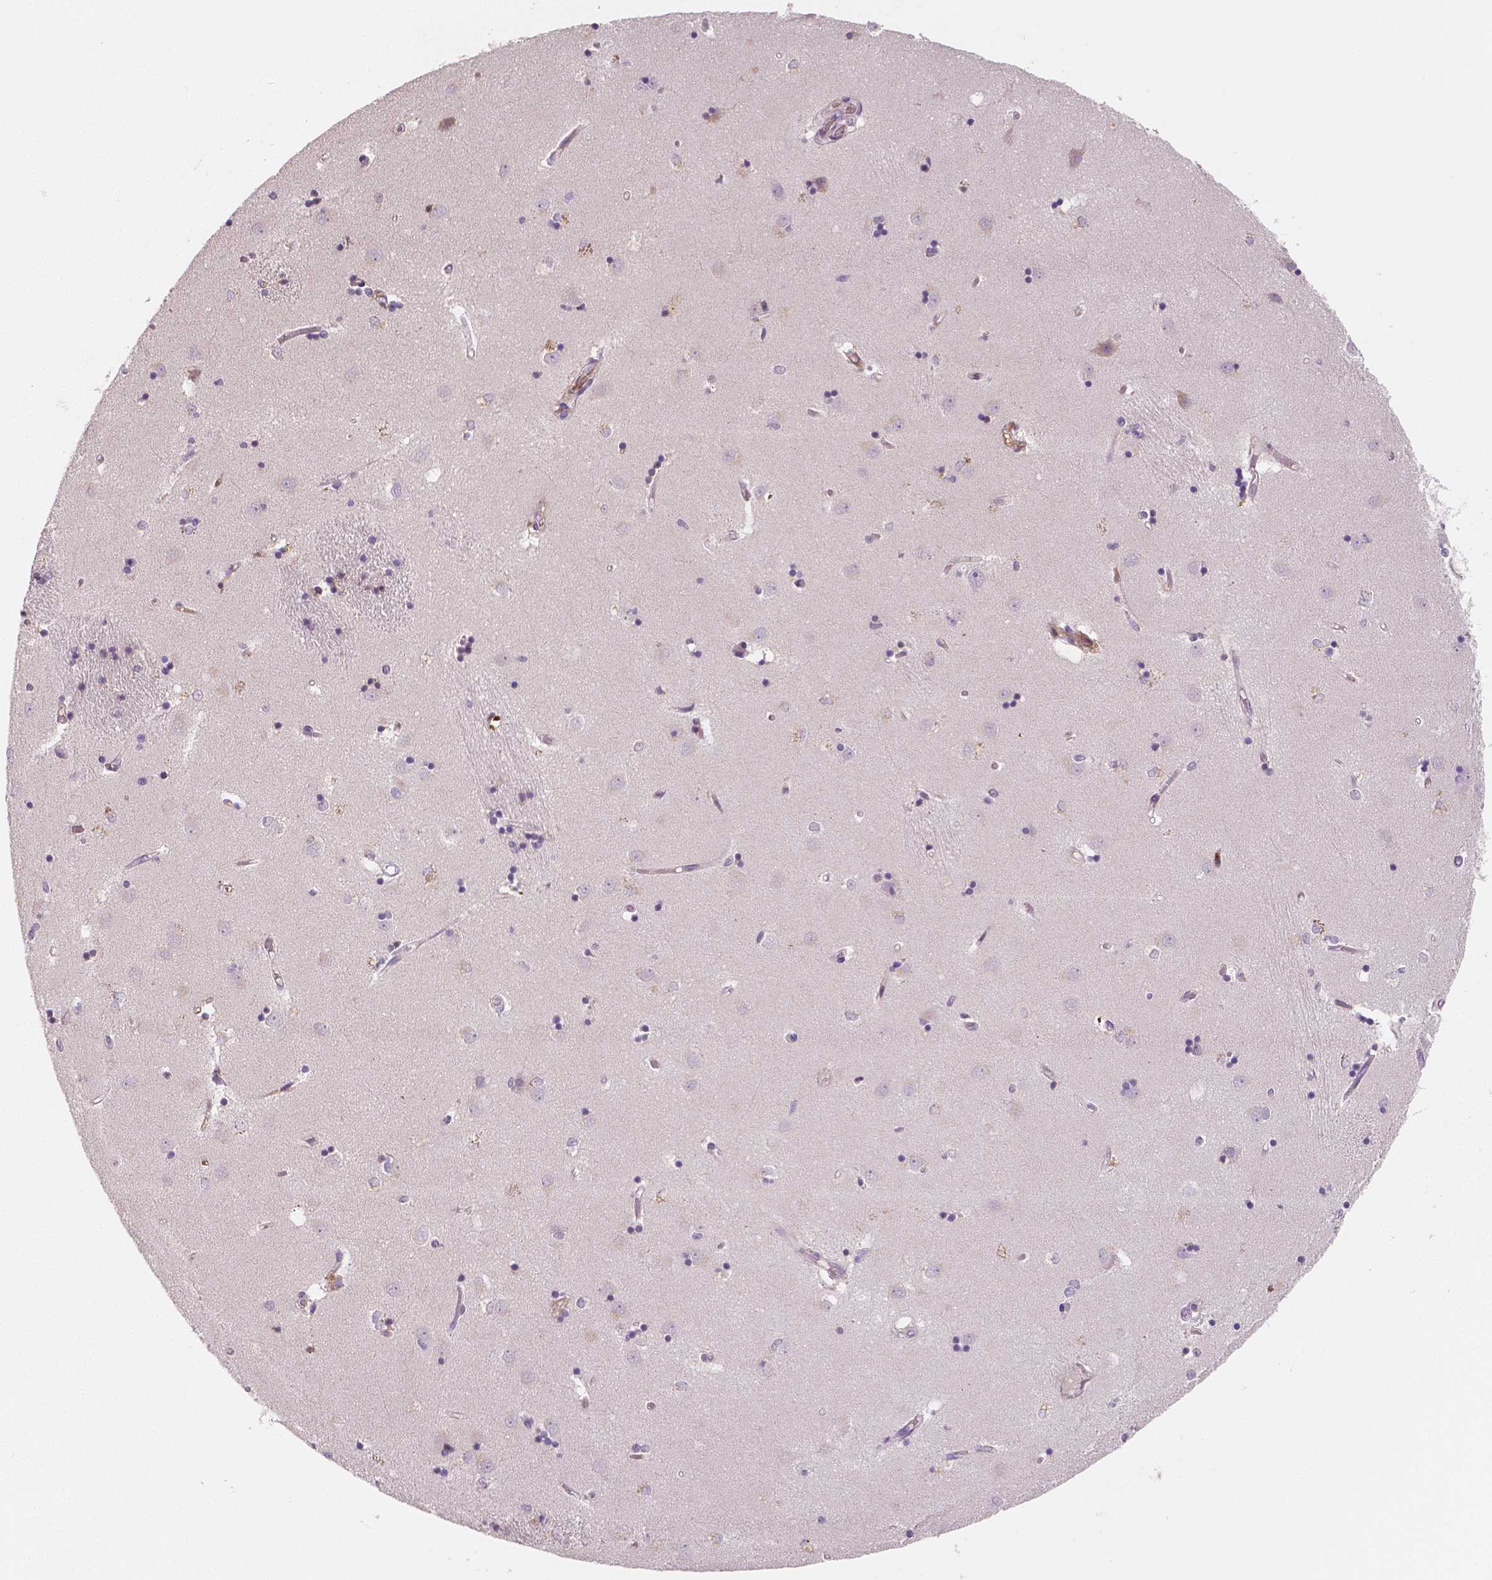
{"staining": {"intensity": "negative", "quantity": "none", "location": "none"}, "tissue": "caudate", "cell_type": "Glial cells", "image_type": "normal", "snomed": [{"axis": "morphology", "description": "Normal tissue, NOS"}, {"axis": "topography", "description": "Lateral ventricle wall"}], "caption": "Human caudate stained for a protein using IHC exhibits no expression in glial cells.", "gene": "APOA4", "patient": {"sex": "male", "age": 54}}